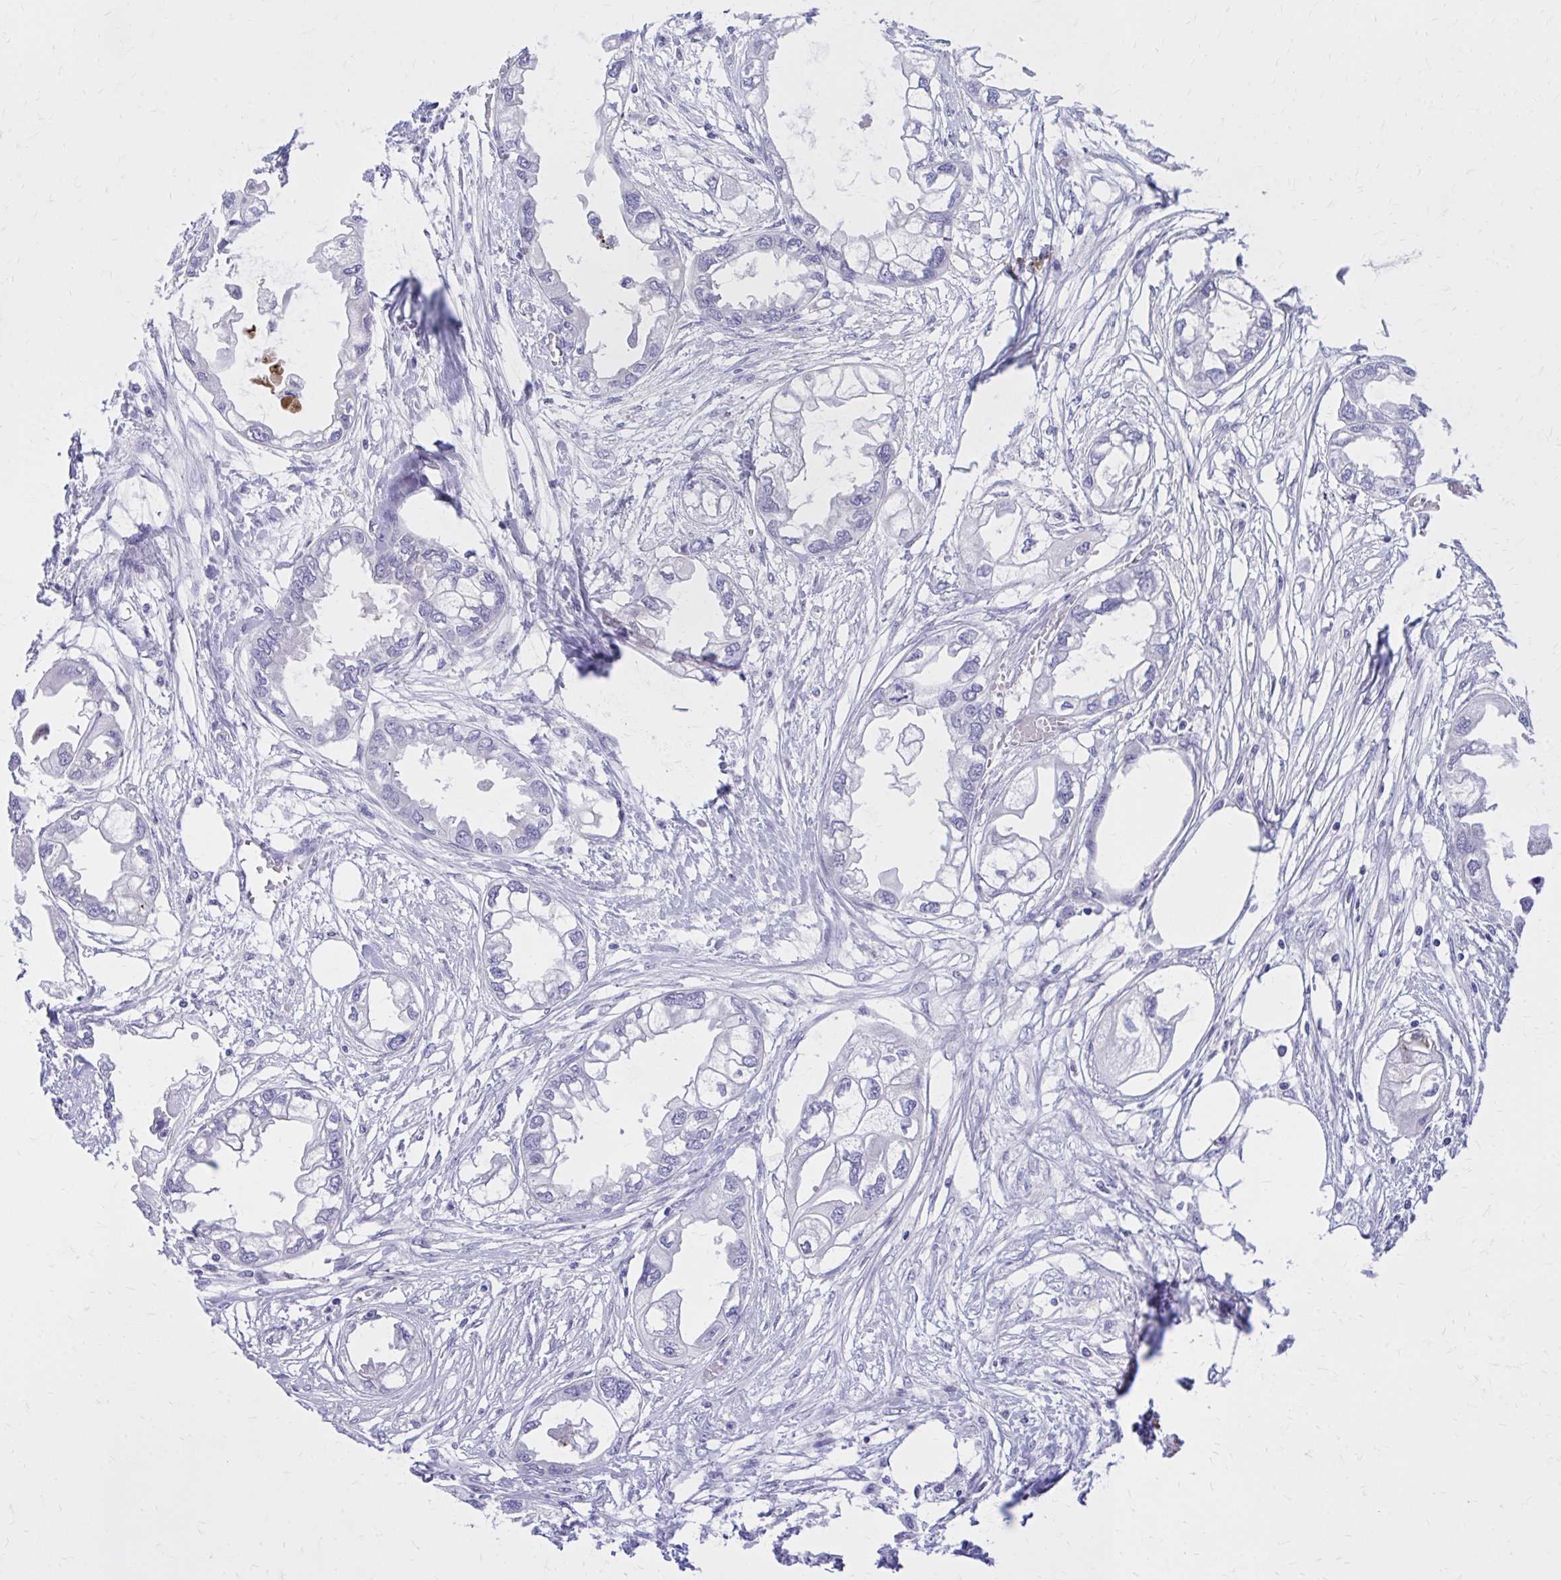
{"staining": {"intensity": "negative", "quantity": "none", "location": "none"}, "tissue": "endometrial cancer", "cell_type": "Tumor cells", "image_type": "cancer", "snomed": [{"axis": "morphology", "description": "Adenocarcinoma, NOS"}, {"axis": "morphology", "description": "Adenocarcinoma, metastatic, NOS"}, {"axis": "topography", "description": "Adipose tissue"}, {"axis": "topography", "description": "Endometrium"}], "caption": "Endometrial cancer (adenocarcinoma) stained for a protein using IHC shows no staining tumor cells.", "gene": "ZBTB25", "patient": {"sex": "female", "age": 67}}